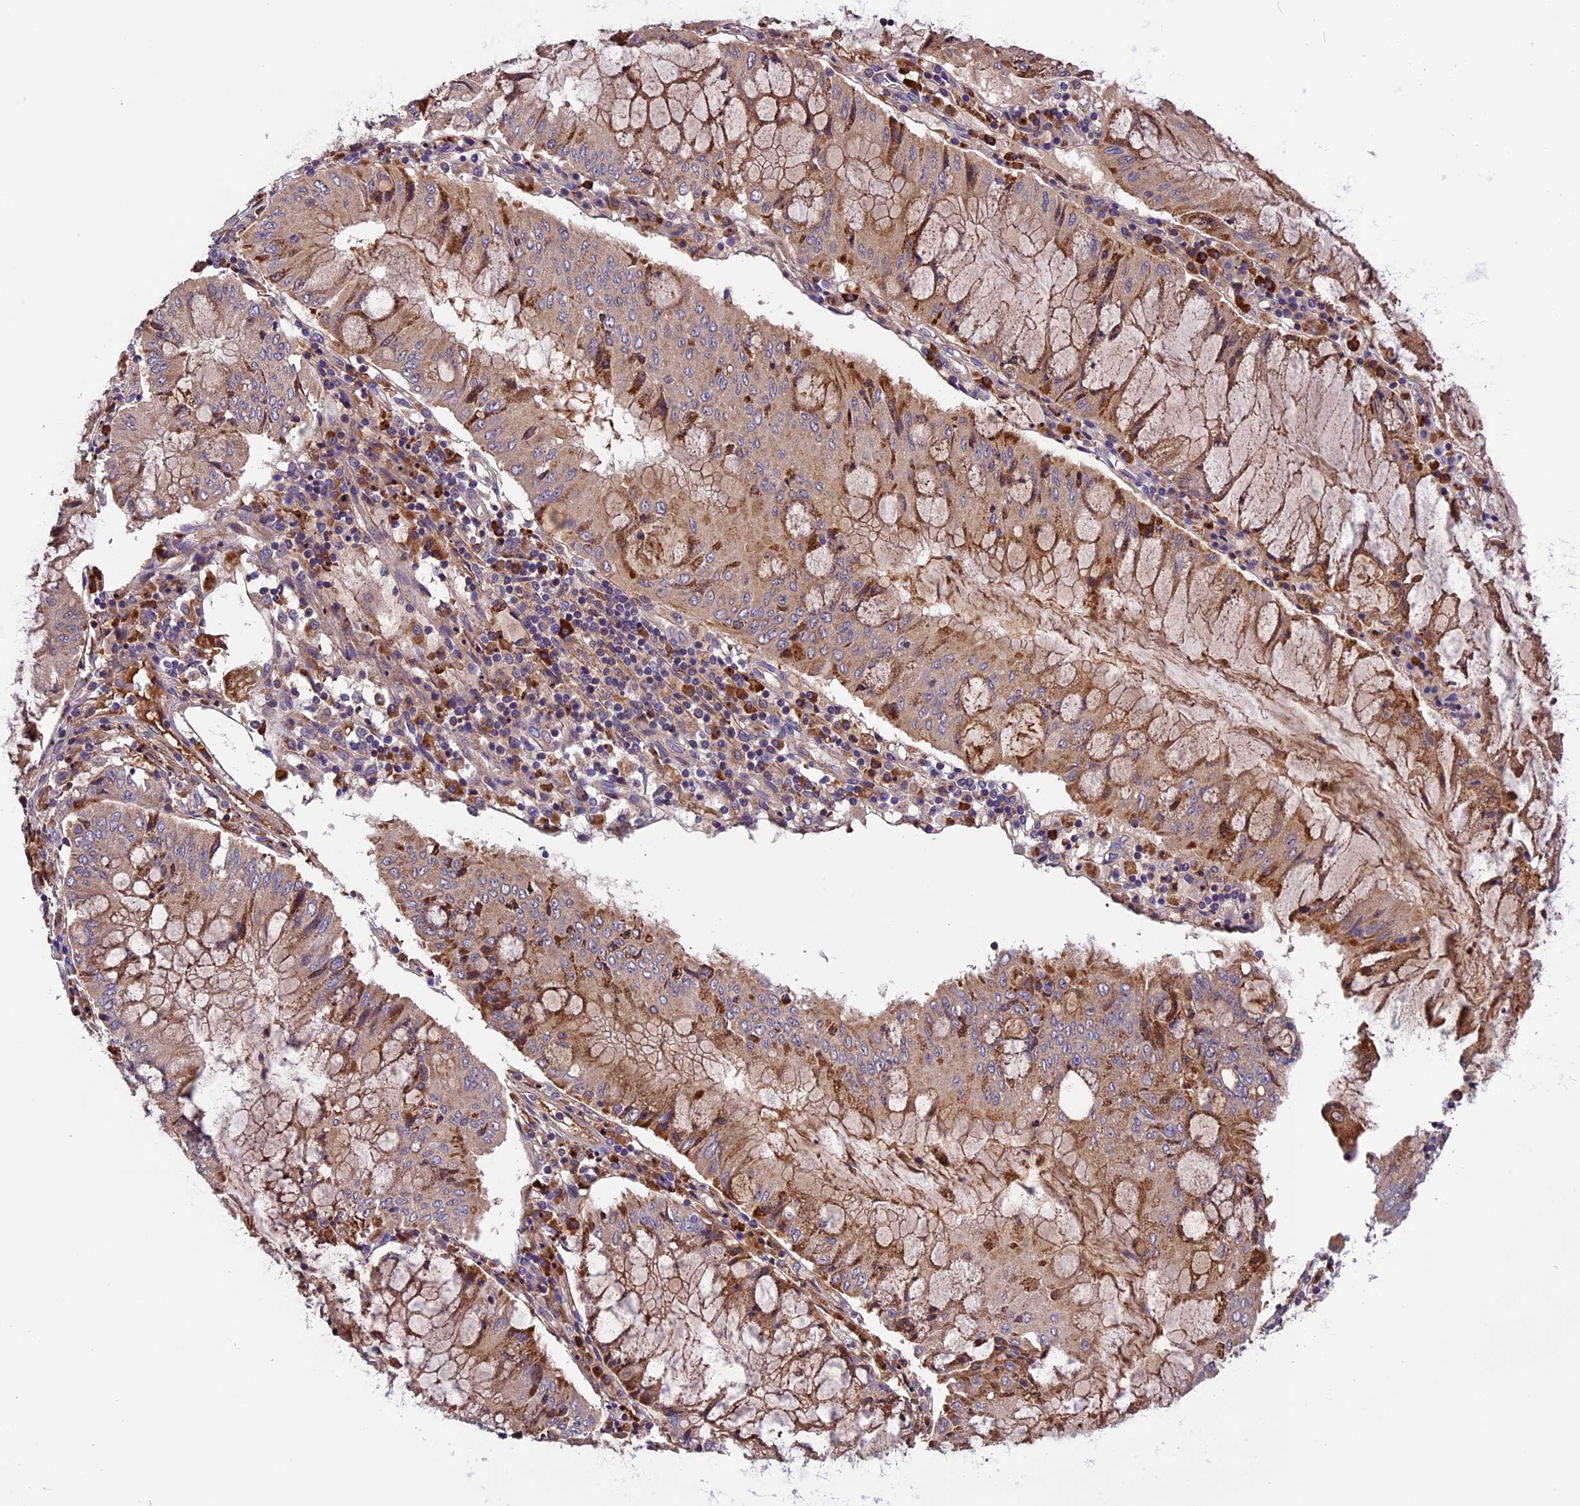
{"staining": {"intensity": "moderate", "quantity": ">75%", "location": "cytoplasmic/membranous"}, "tissue": "pancreatic cancer", "cell_type": "Tumor cells", "image_type": "cancer", "snomed": [{"axis": "morphology", "description": "Adenocarcinoma, NOS"}, {"axis": "topography", "description": "Pancreas"}], "caption": "This is a histology image of immunohistochemistry staining of pancreatic adenocarcinoma, which shows moderate staining in the cytoplasmic/membranous of tumor cells.", "gene": "METTL22", "patient": {"sex": "female", "age": 50}}